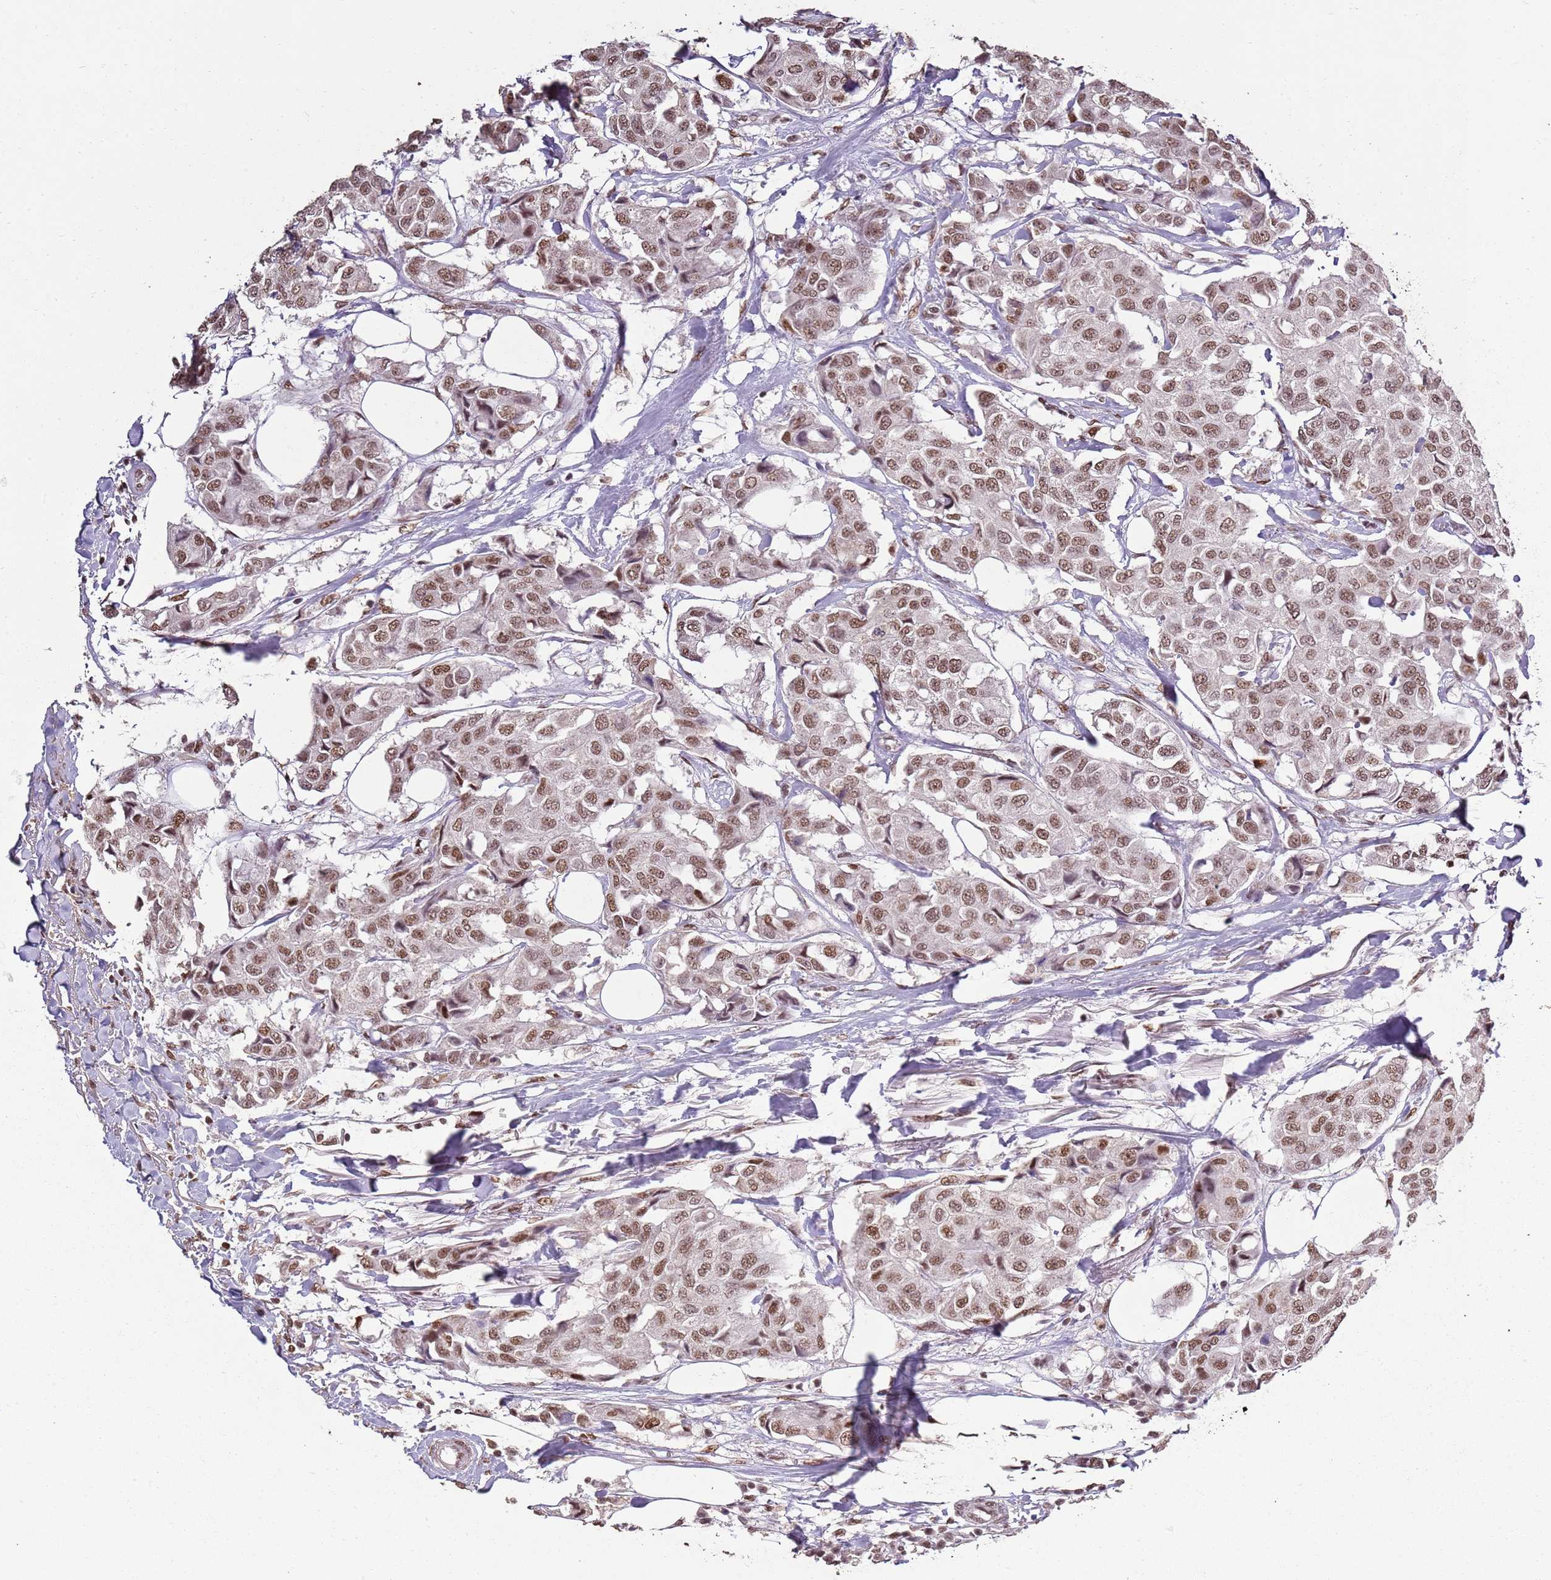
{"staining": {"intensity": "moderate", "quantity": ">75%", "location": "nuclear"}, "tissue": "breast cancer", "cell_type": "Tumor cells", "image_type": "cancer", "snomed": [{"axis": "morphology", "description": "Duct carcinoma"}, {"axis": "topography", "description": "Breast"}], "caption": "Immunohistochemical staining of breast cancer (intraductal carcinoma) reveals medium levels of moderate nuclear positivity in approximately >75% of tumor cells.", "gene": "ARL14EP", "patient": {"sex": "female", "age": 80}}